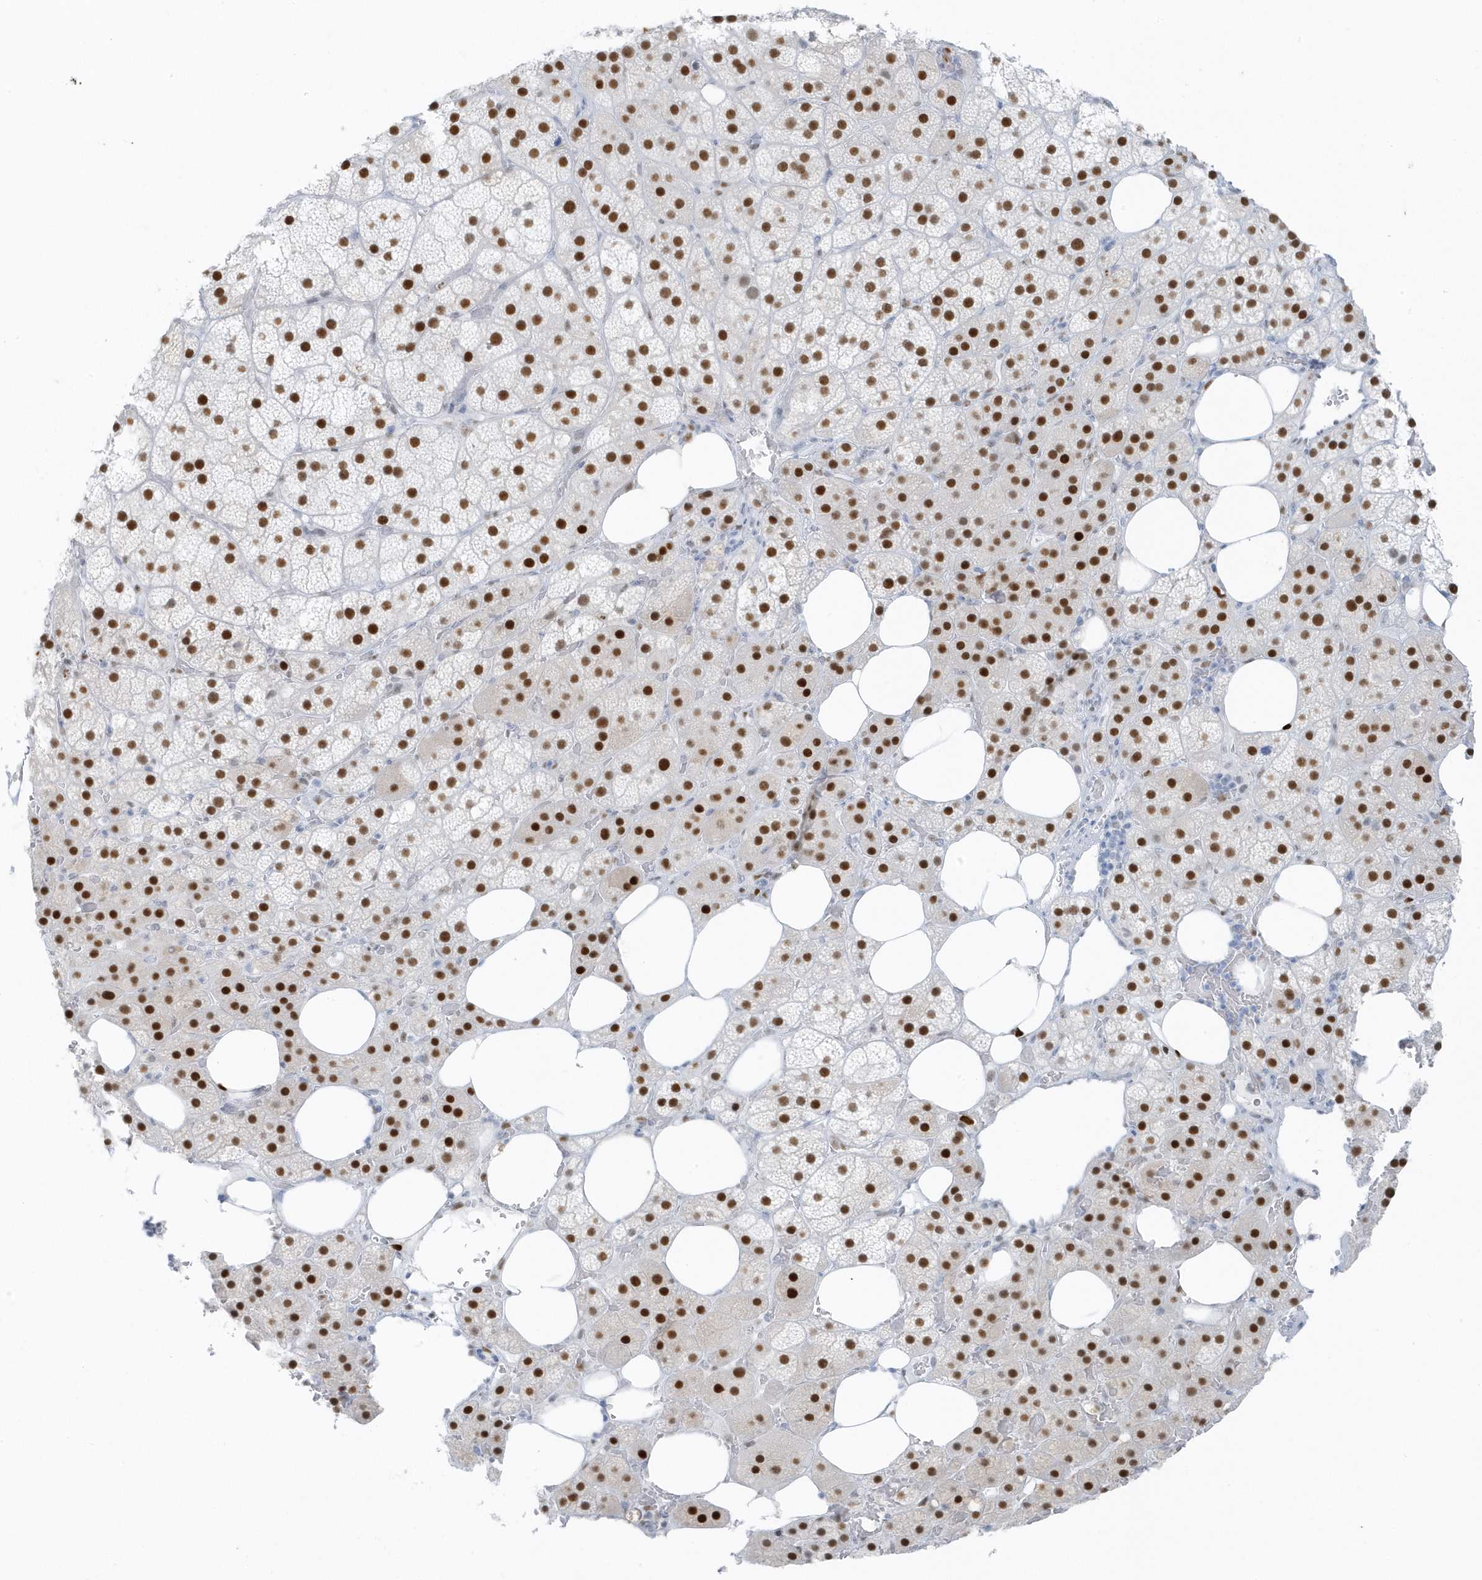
{"staining": {"intensity": "moderate", "quantity": ">75%", "location": "nuclear"}, "tissue": "adrenal gland", "cell_type": "Glandular cells", "image_type": "normal", "snomed": [{"axis": "morphology", "description": "Normal tissue, NOS"}, {"axis": "topography", "description": "Adrenal gland"}], "caption": "Moderate nuclear staining for a protein is identified in about >75% of glandular cells of unremarkable adrenal gland using immunohistochemistry (IHC).", "gene": "SMIM34", "patient": {"sex": "female", "age": 59}}